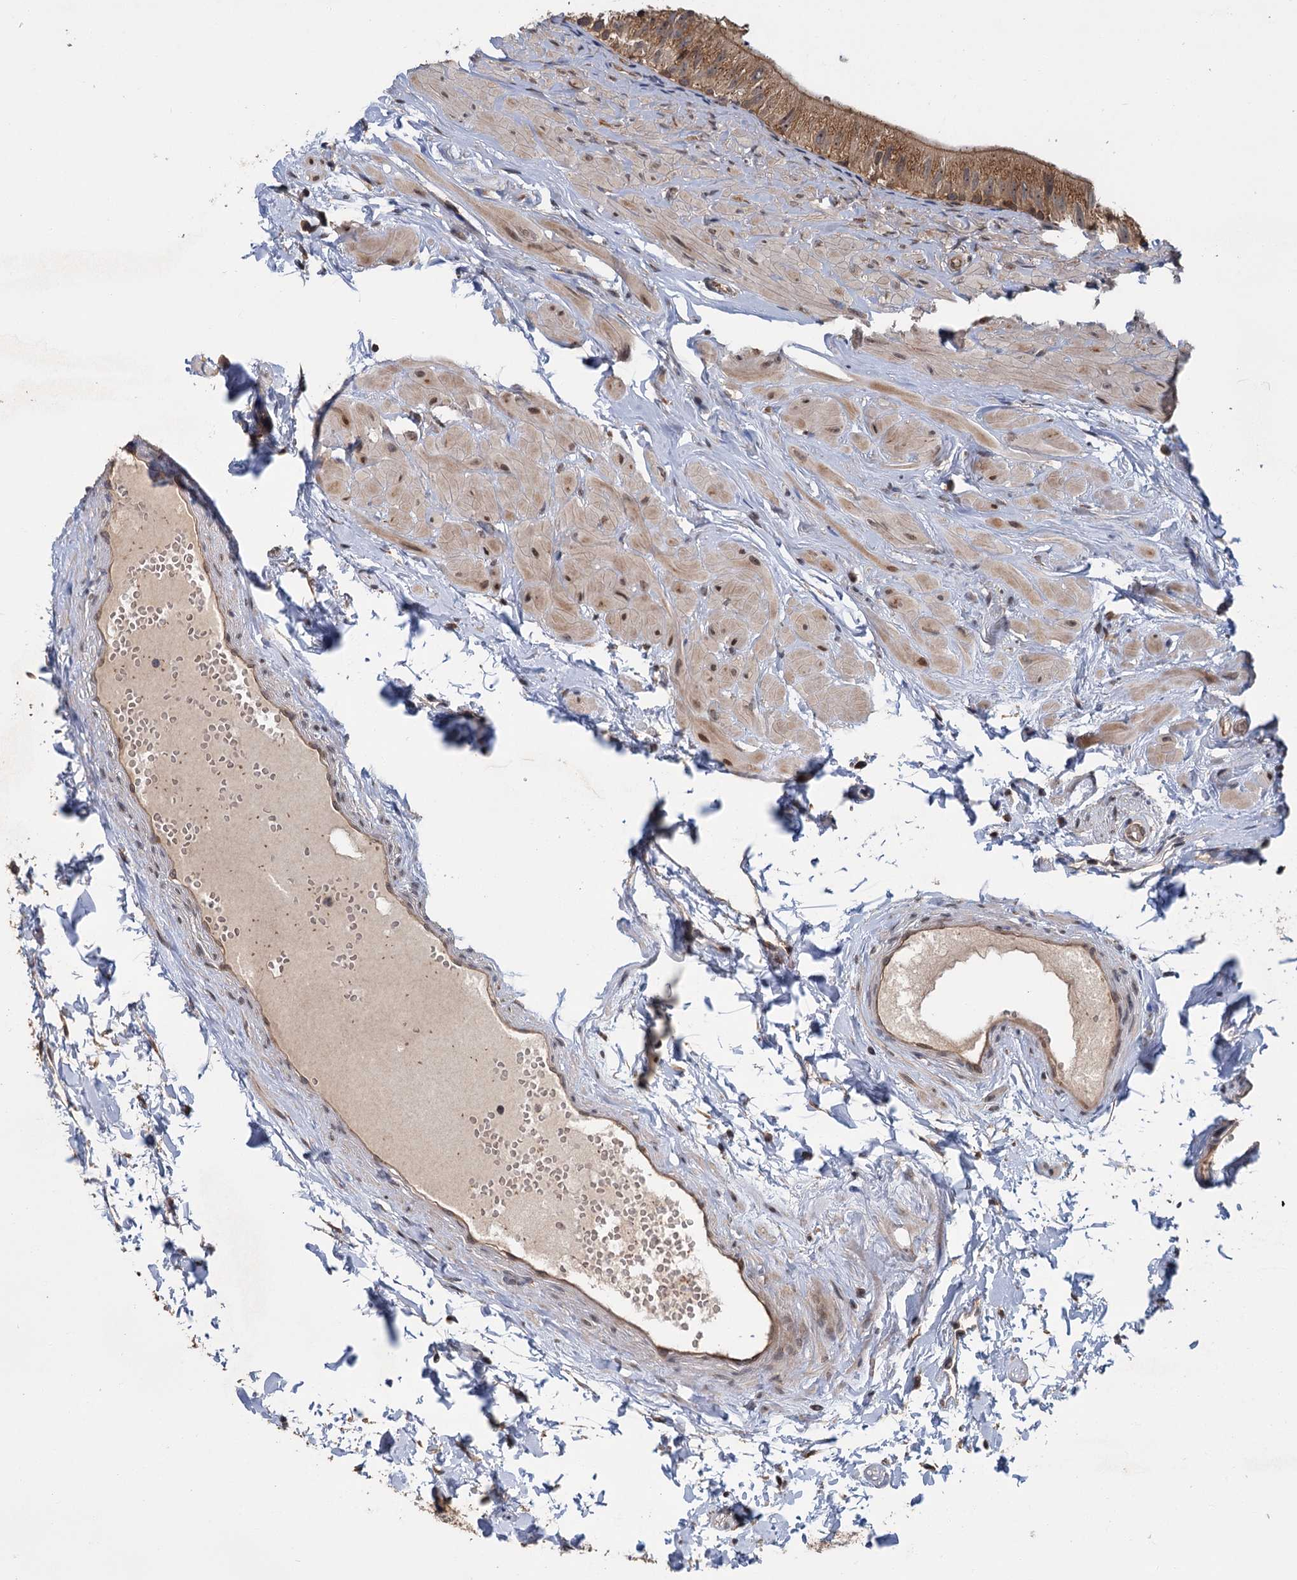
{"staining": {"intensity": "strong", "quantity": ">75%", "location": "cytoplasmic/membranous"}, "tissue": "epididymis", "cell_type": "Glandular cells", "image_type": "normal", "snomed": [{"axis": "morphology", "description": "Normal tissue, NOS"}, {"axis": "topography", "description": "Epididymis"}], "caption": "Immunohistochemical staining of normal human epididymis reveals strong cytoplasmic/membranous protein staining in about >75% of glandular cells. The protein of interest is shown in brown color, while the nuclei are stained blue.", "gene": "KANSL2", "patient": {"sex": "male", "age": 50}}